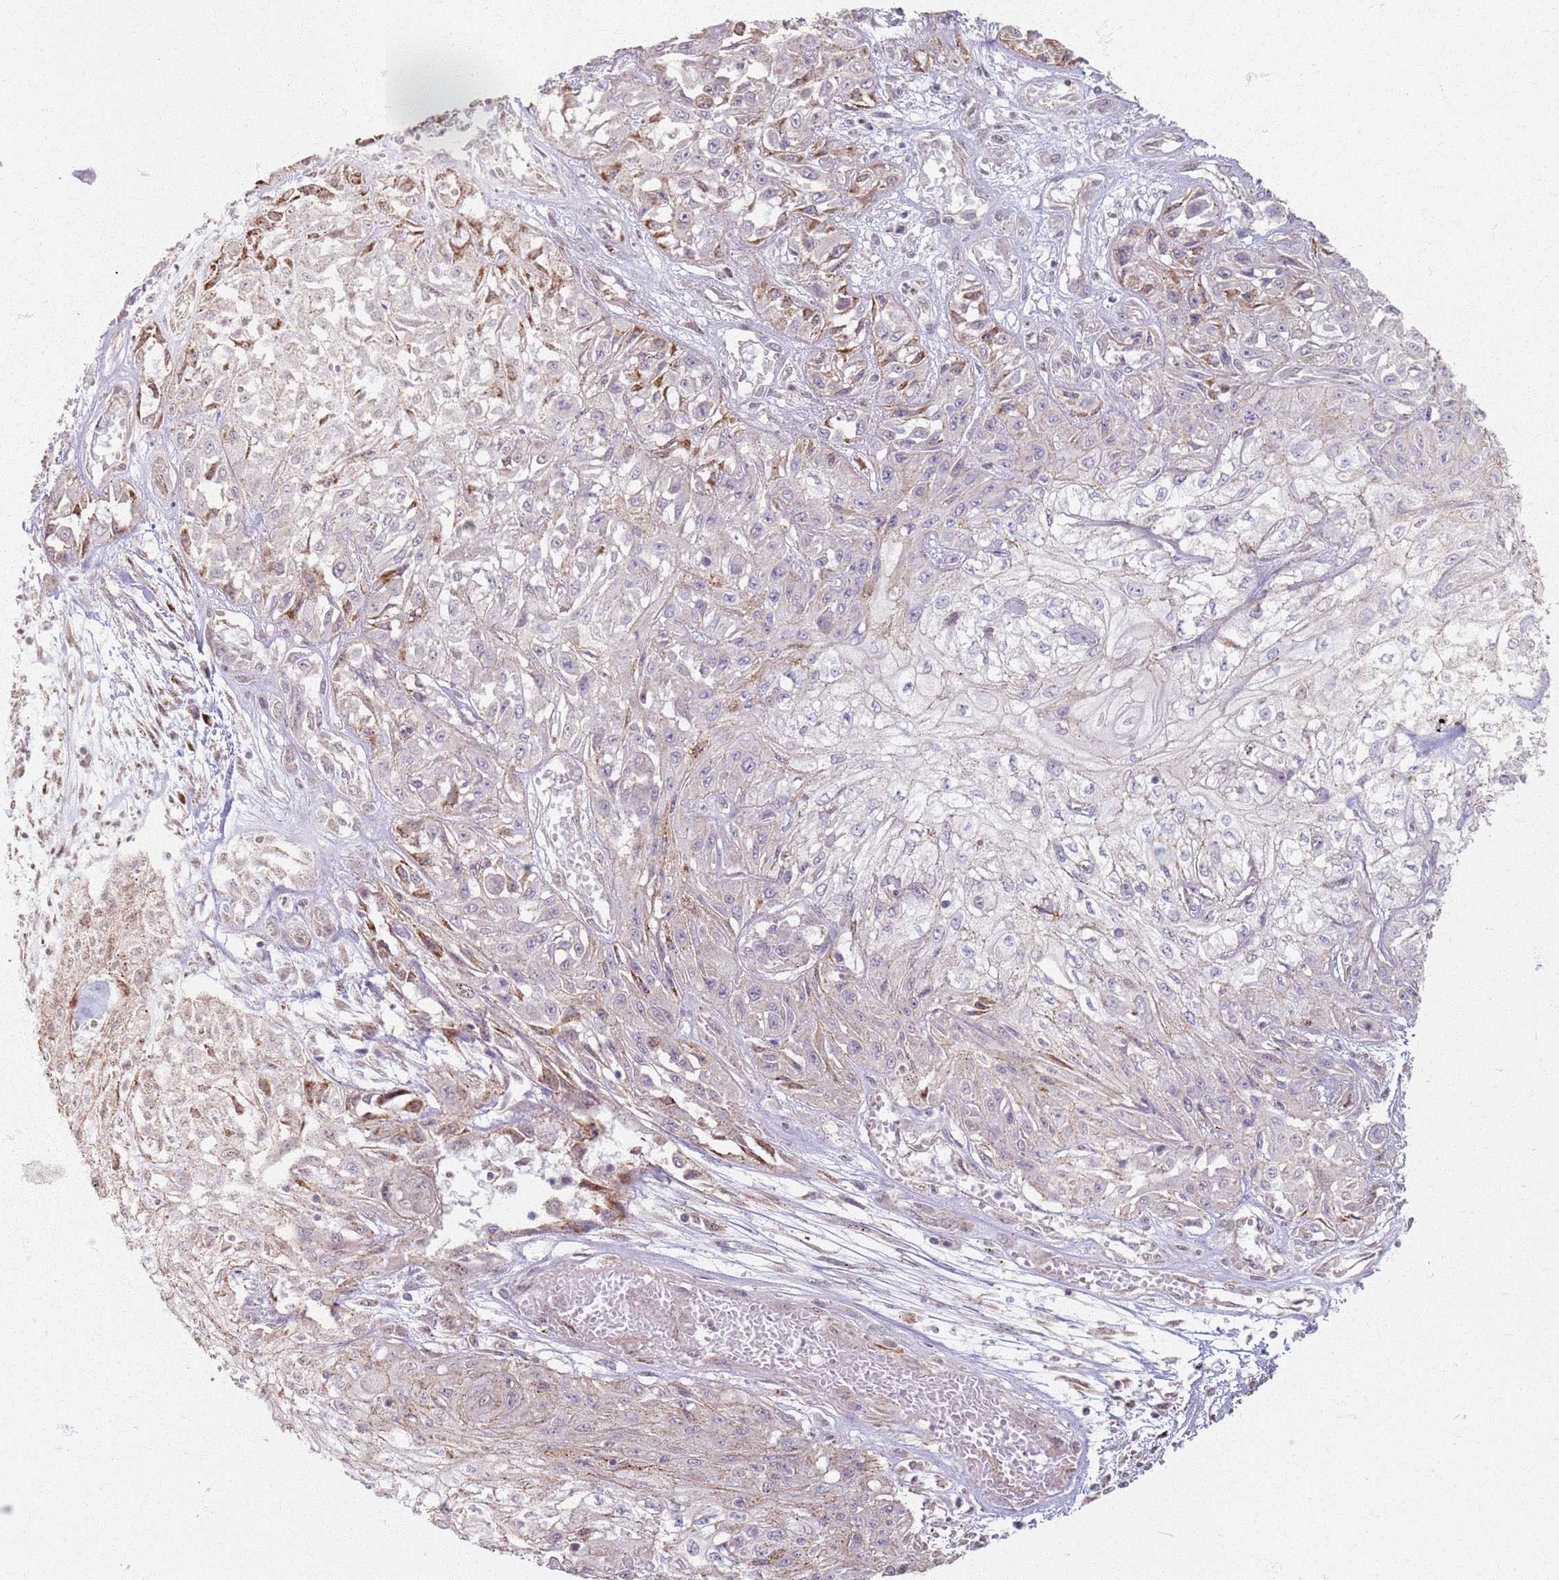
{"staining": {"intensity": "weak", "quantity": "<25%", "location": "cytoplasmic/membranous"}, "tissue": "skin cancer", "cell_type": "Tumor cells", "image_type": "cancer", "snomed": [{"axis": "morphology", "description": "Squamous cell carcinoma, NOS"}, {"axis": "morphology", "description": "Squamous cell carcinoma, metastatic, NOS"}, {"axis": "topography", "description": "Skin"}, {"axis": "topography", "description": "Lymph node"}], "caption": "A photomicrograph of human skin cancer is negative for staining in tumor cells.", "gene": "KCNA5", "patient": {"sex": "male", "age": 75}}